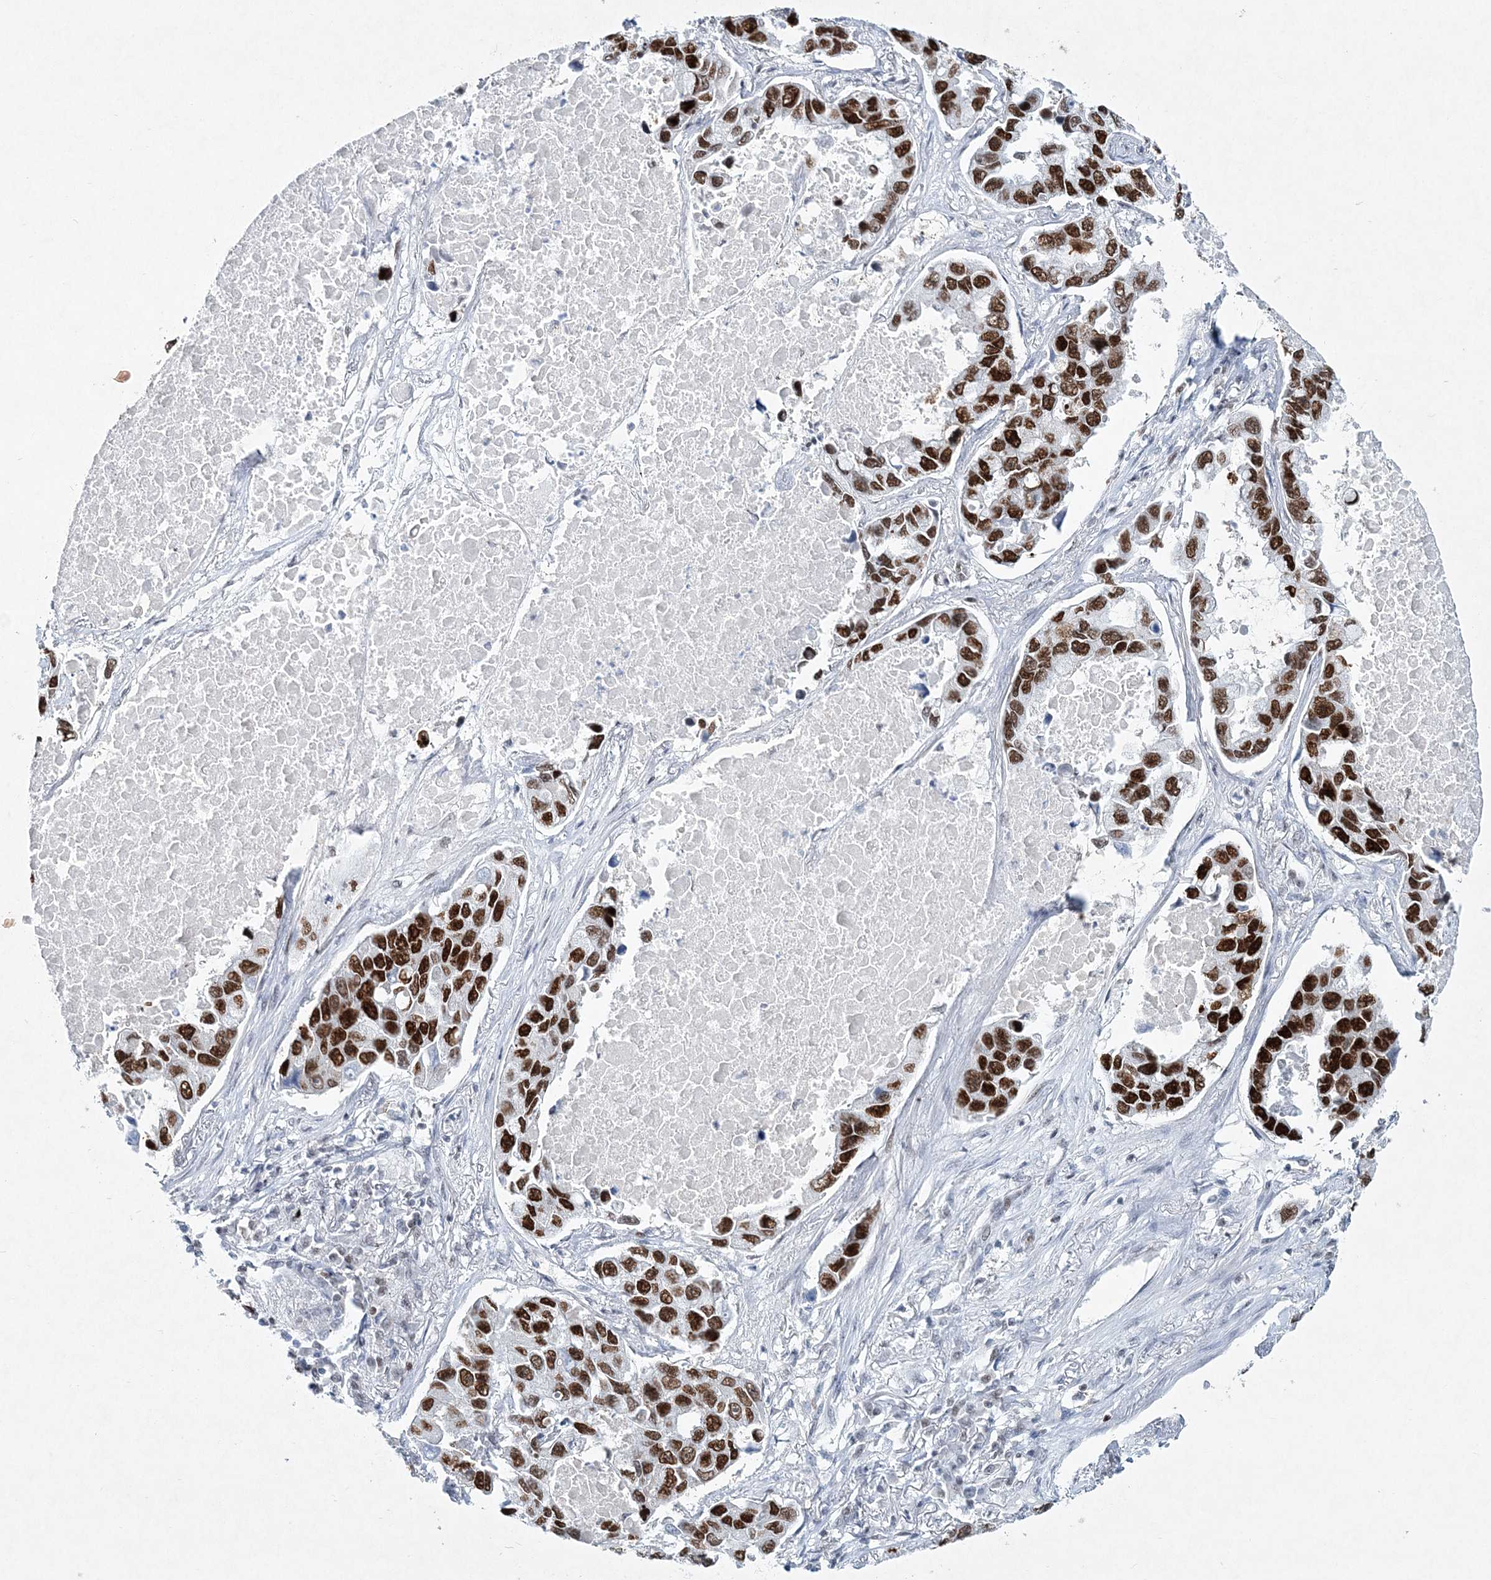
{"staining": {"intensity": "strong", "quantity": ">75%", "location": "nuclear"}, "tissue": "lung cancer", "cell_type": "Tumor cells", "image_type": "cancer", "snomed": [{"axis": "morphology", "description": "Adenocarcinoma, NOS"}, {"axis": "topography", "description": "Lung"}], "caption": "IHC (DAB (3,3'-diaminobenzidine)) staining of human lung cancer (adenocarcinoma) reveals strong nuclear protein expression in about >75% of tumor cells. The protein of interest is stained brown, and the nuclei are stained in blue (DAB IHC with brightfield microscopy, high magnification).", "gene": "LRRFIP2", "patient": {"sex": "male", "age": 64}}